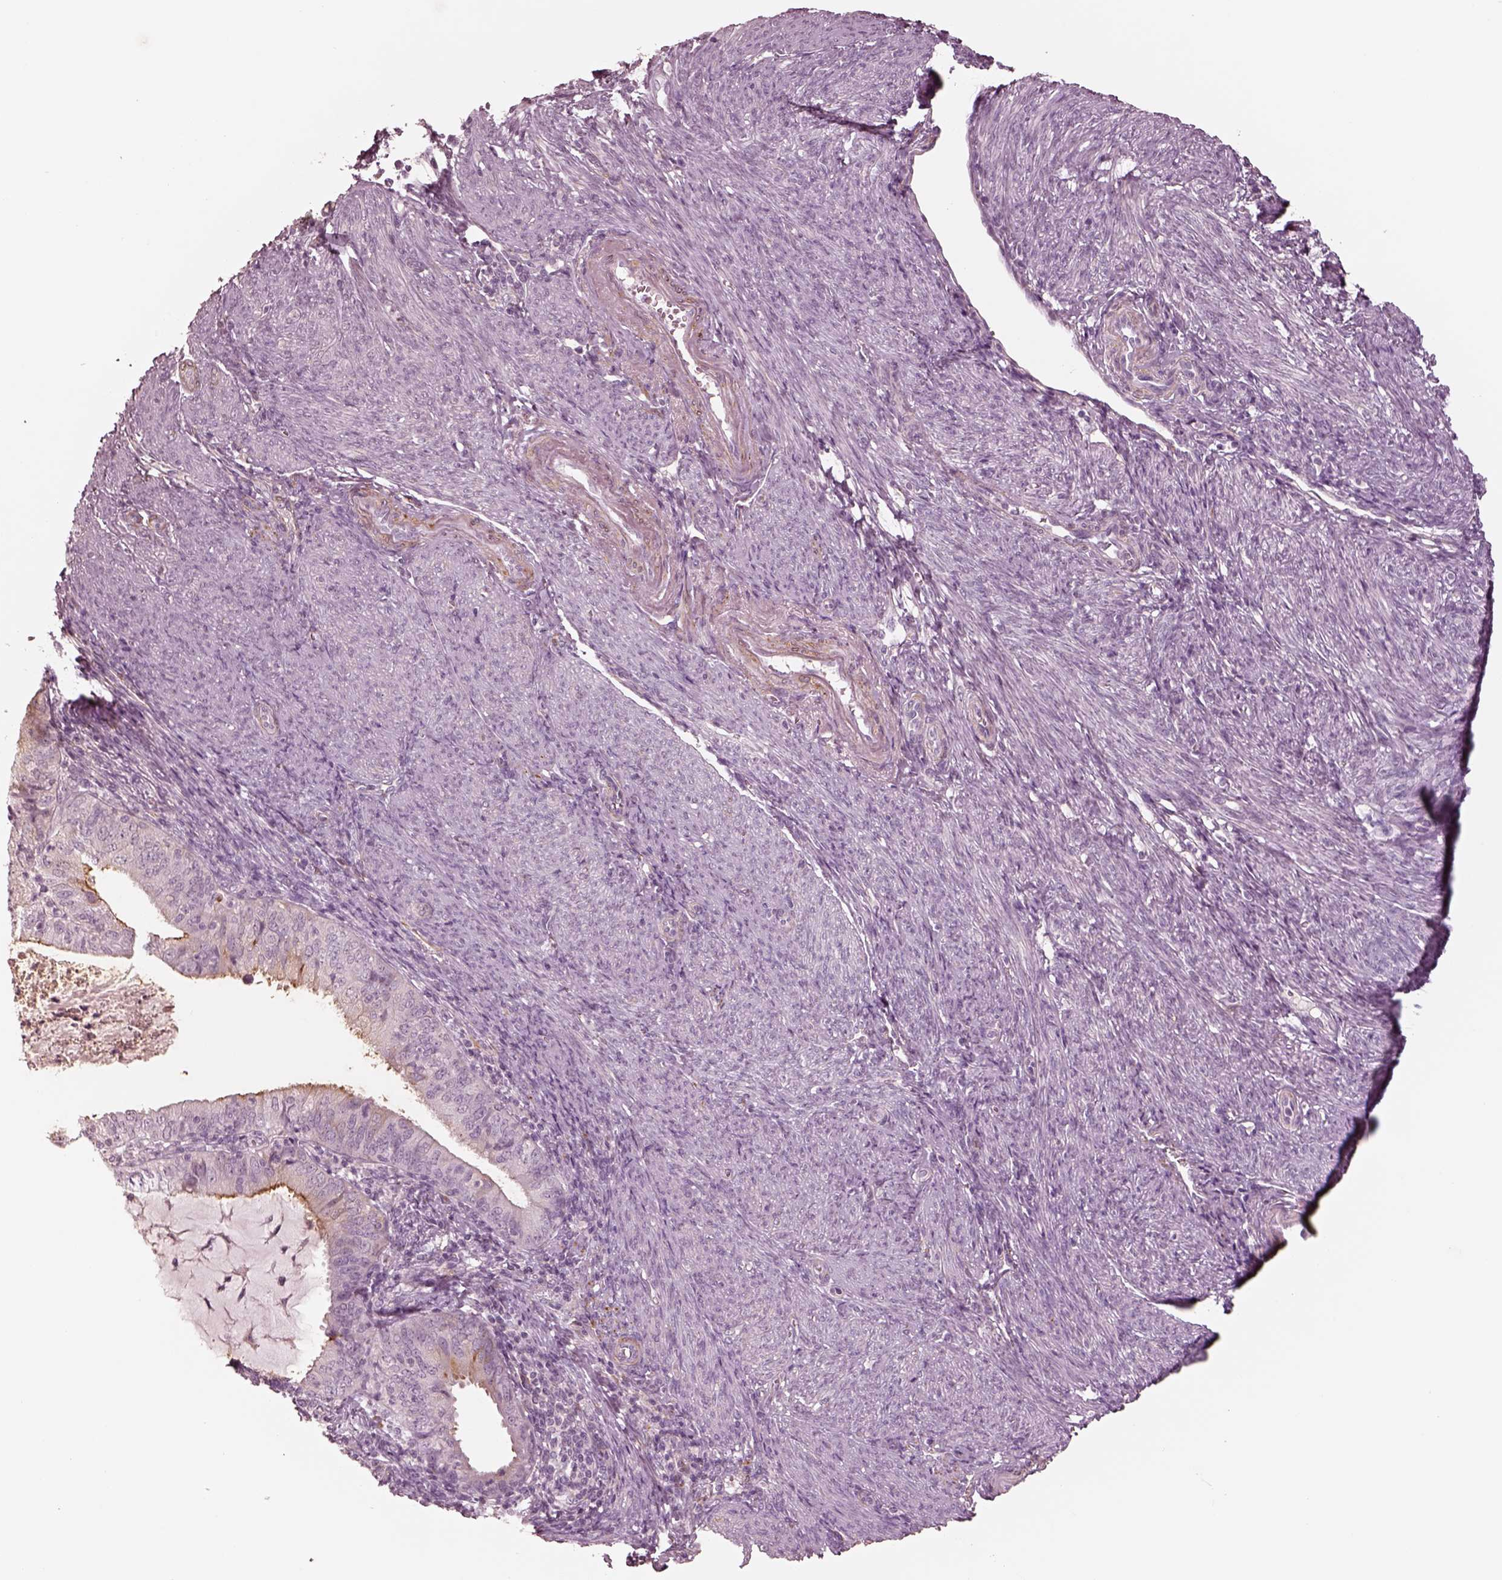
{"staining": {"intensity": "weak", "quantity": "<25%", "location": "cytoplasmic/membranous"}, "tissue": "endometrial cancer", "cell_type": "Tumor cells", "image_type": "cancer", "snomed": [{"axis": "morphology", "description": "Adenocarcinoma, NOS"}, {"axis": "topography", "description": "Endometrium"}], "caption": "Photomicrograph shows no protein expression in tumor cells of endometrial cancer tissue. The staining was performed using DAB to visualize the protein expression in brown, while the nuclei were stained in blue with hematoxylin (Magnification: 20x).", "gene": "DNAAF9", "patient": {"sex": "female", "age": 57}}